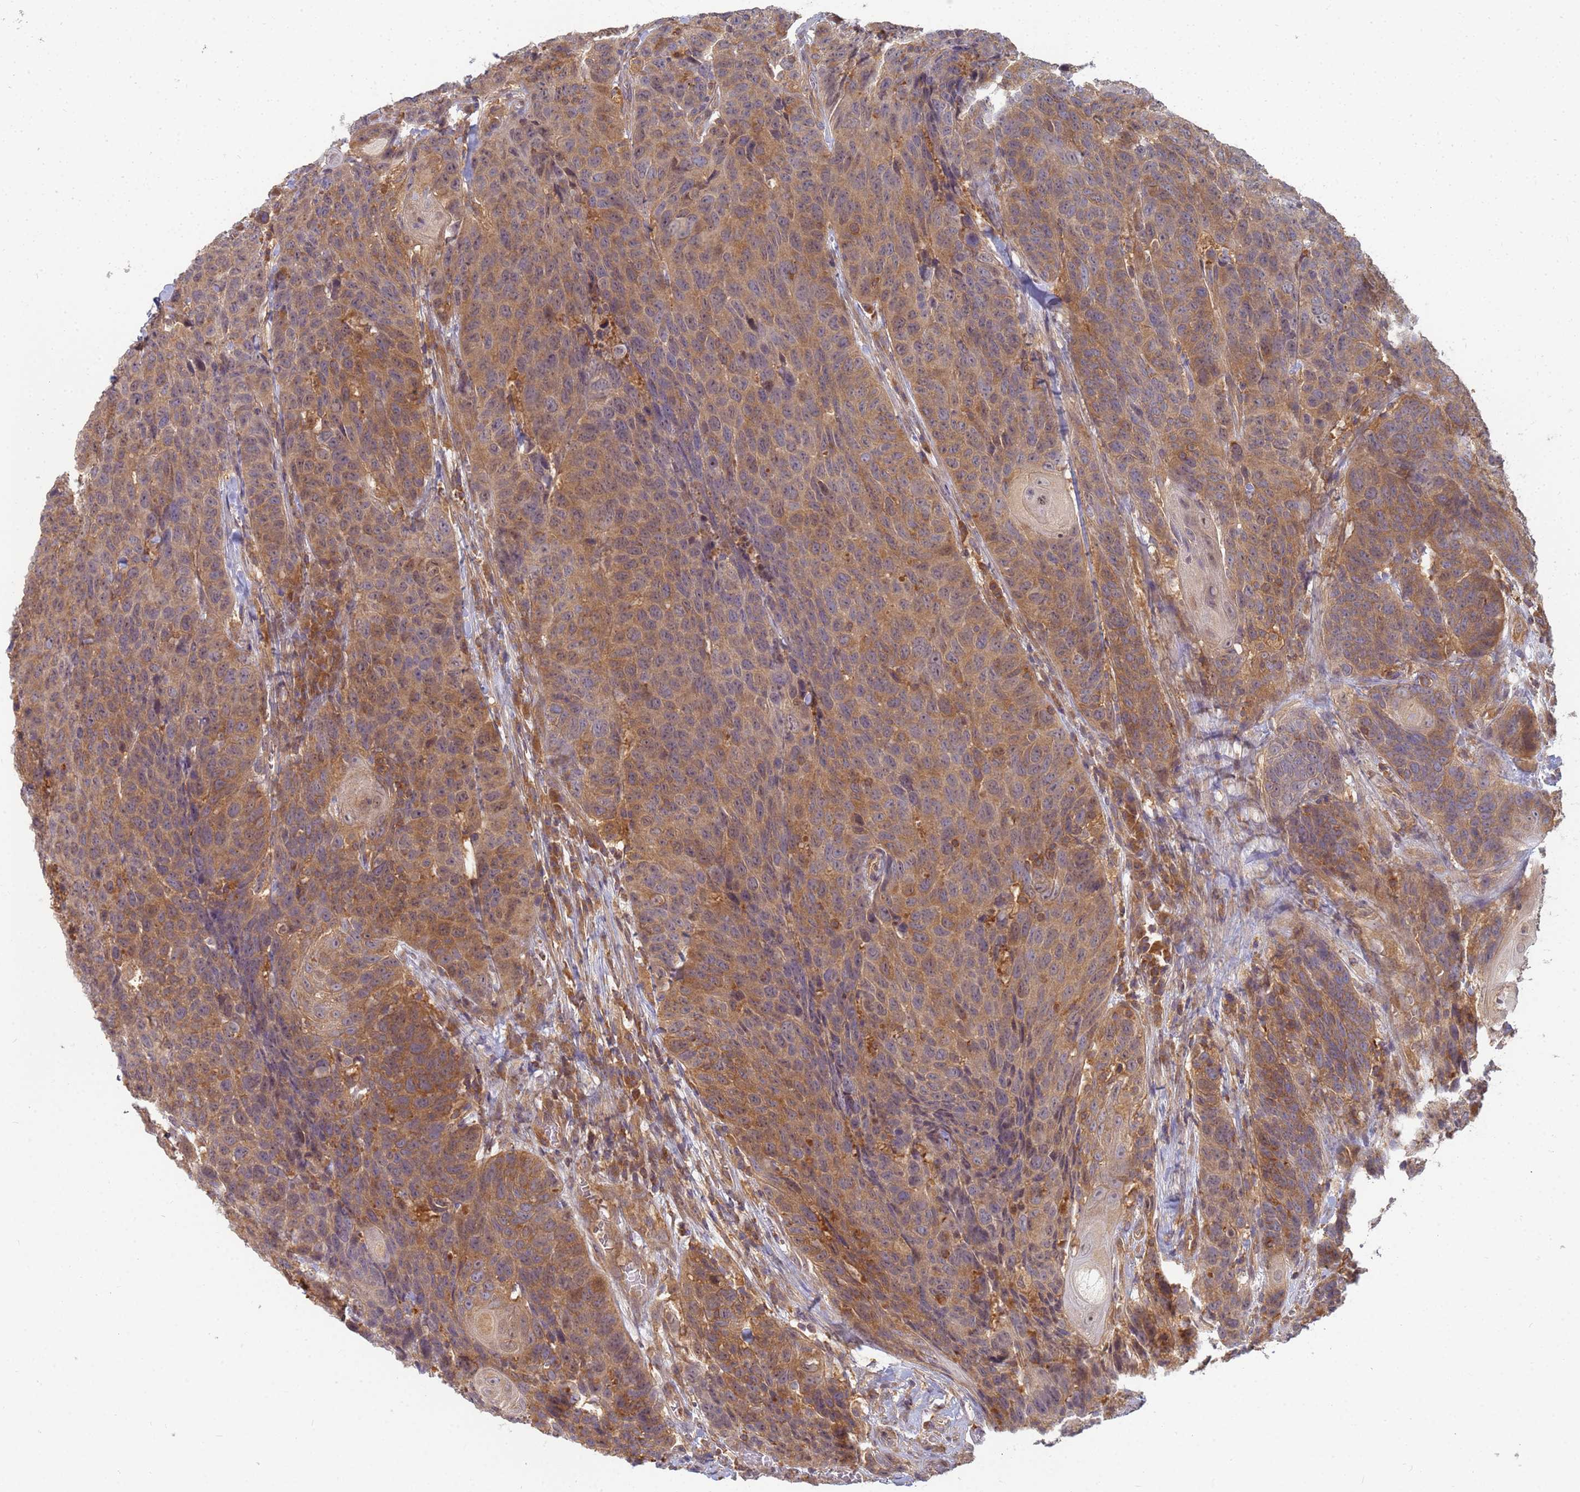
{"staining": {"intensity": "moderate", "quantity": ">75%", "location": "cytoplasmic/membranous,nuclear"}, "tissue": "head and neck cancer", "cell_type": "Tumor cells", "image_type": "cancer", "snomed": [{"axis": "morphology", "description": "Squamous cell carcinoma, NOS"}, {"axis": "topography", "description": "Head-Neck"}], "caption": "IHC image of neoplastic tissue: human head and neck squamous cell carcinoma stained using IHC exhibits medium levels of moderate protein expression localized specifically in the cytoplasmic/membranous and nuclear of tumor cells, appearing as a cytoplasmic/membranous and nuclear brown color.", "gene": "SHARPIN", "patient": {"sex": "male", "age": 66}}